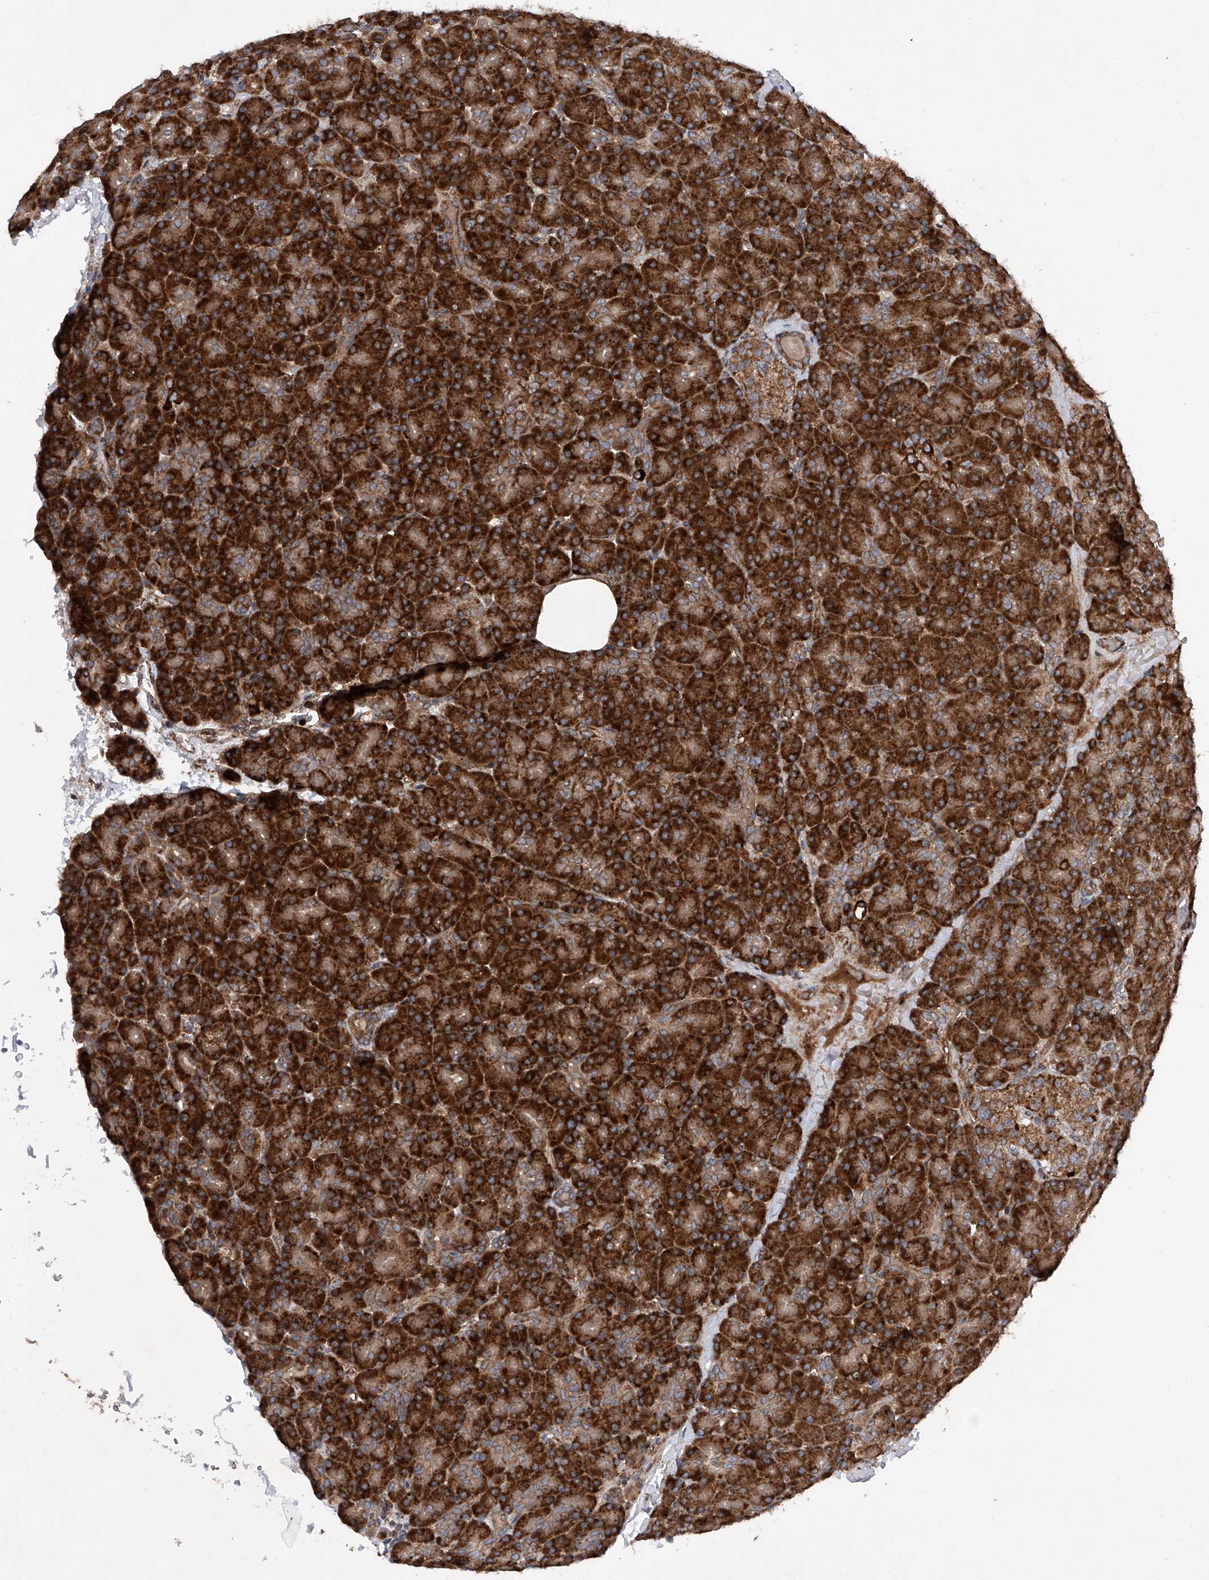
{"staining": {"intensity": "strong", "quantity": ">75%", "location": "cytoplasmic/membranous"}, "tissue": "pancreas", "cell_type": "Exocrine glandular cells", "image_type": "normal", "snomed": [{"axis": "morphology", "description": "Normal tissue, NOS"}, {"axis": "topography", "description": "Pancreas"}], "caption": "Immunohistochemistry (IHC) (DAB) staining of benign human pancreas exhibits strong cytoplasmic/membranous protein positivity in about >75% of exocrine glandular cells.", "gene": "DAD1", "patient": {"sex": "female", "age": 43}}